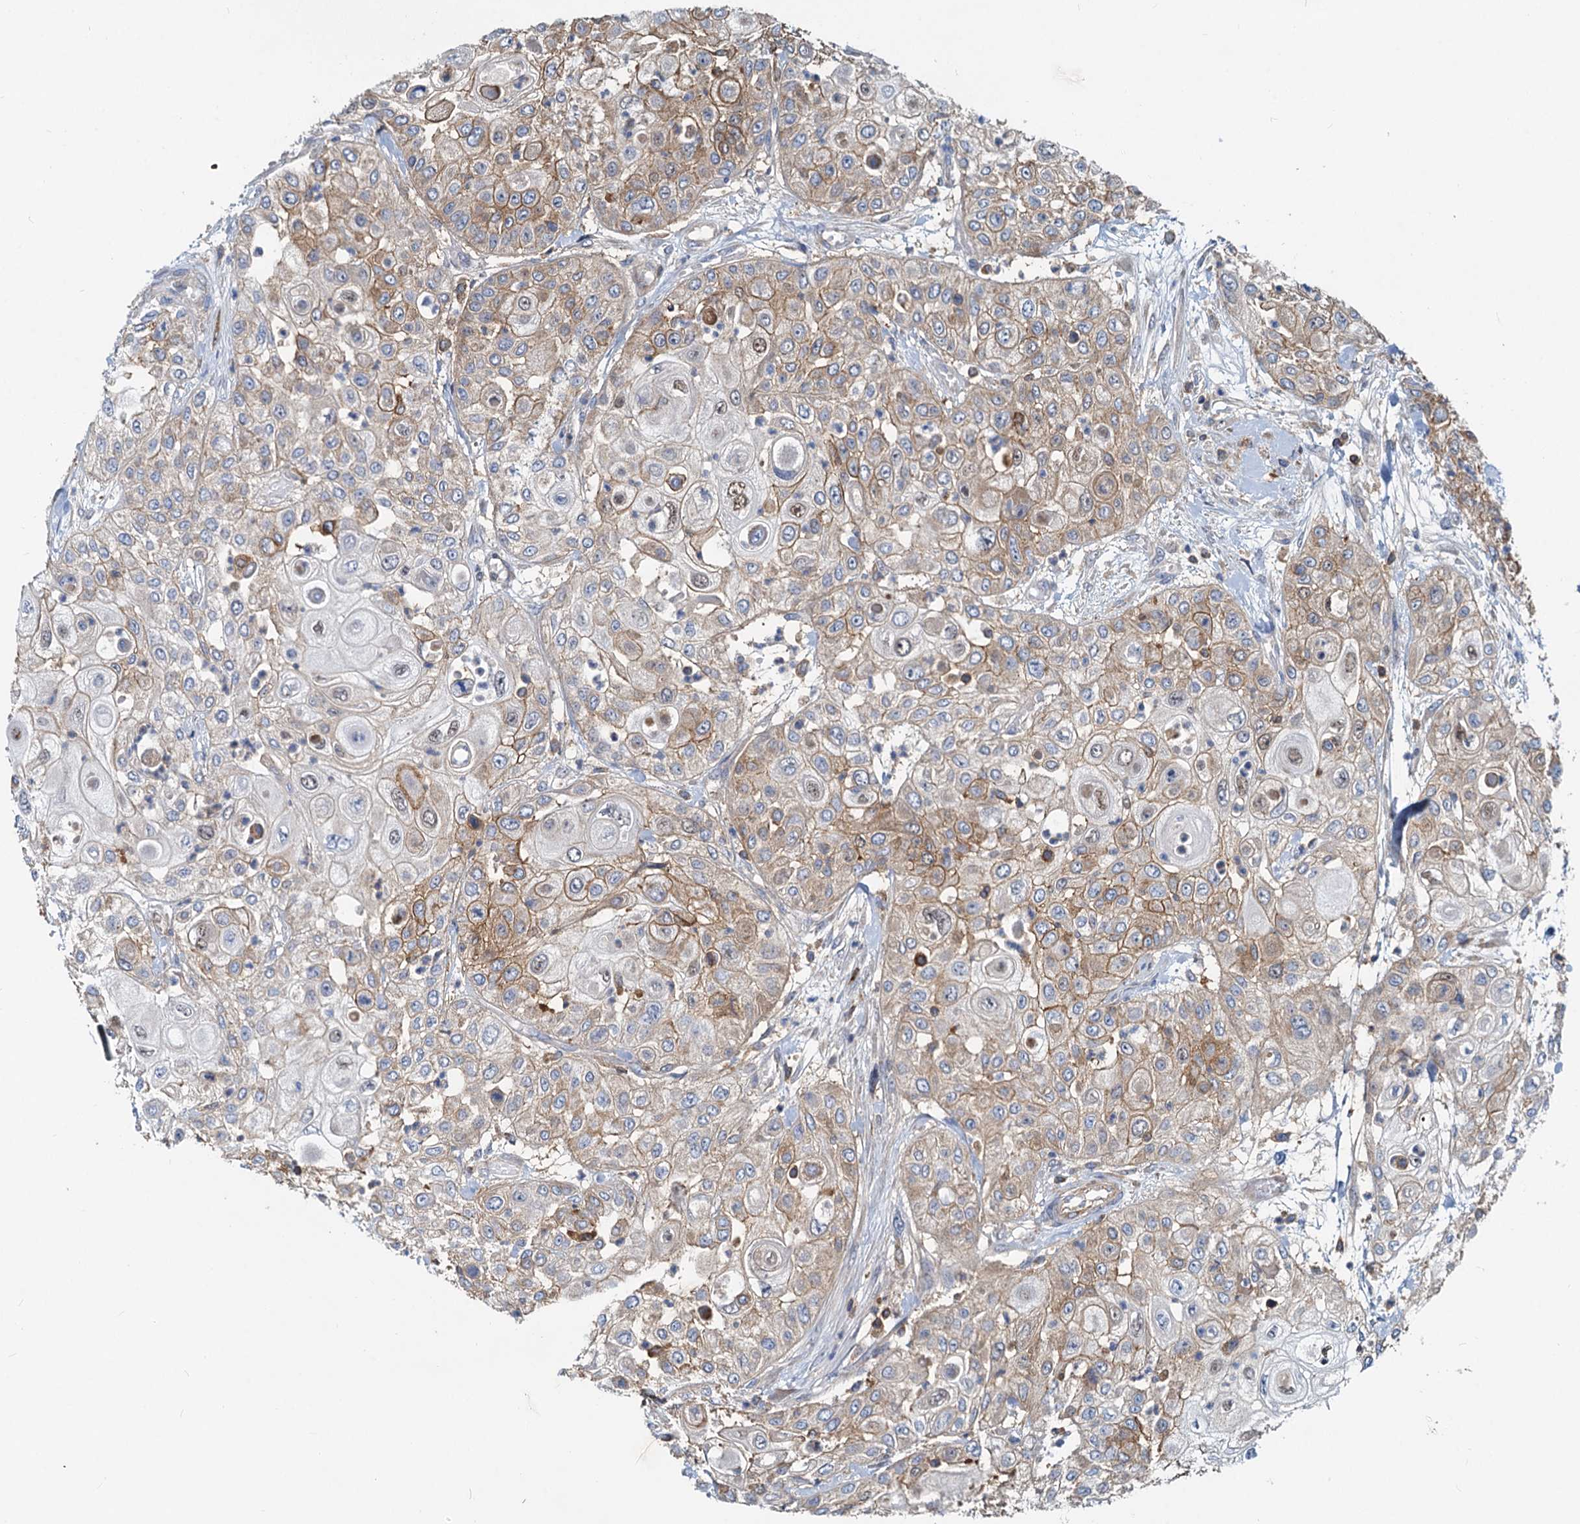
{"staining": {"intensity": "moderate", "quantity": "25%-75%", "location": "cytoplasmic/membranous"}, "tissue": "urothelial cancer", "cell_type": "Tumor cells", "image_type": "cancer", "snomed": [{"axis": "morphology", "description": "Urothelial carcinoma, High grade"}, {"axis": "topography", "description": "Urinary bladder"}], "caption": "Human urothelial carcinoma (high-grade) stained with a protein marker shows moderate staining in tumor cells.", "gene": "LNX2", "patient": {"sex": "female", "age": 79}}